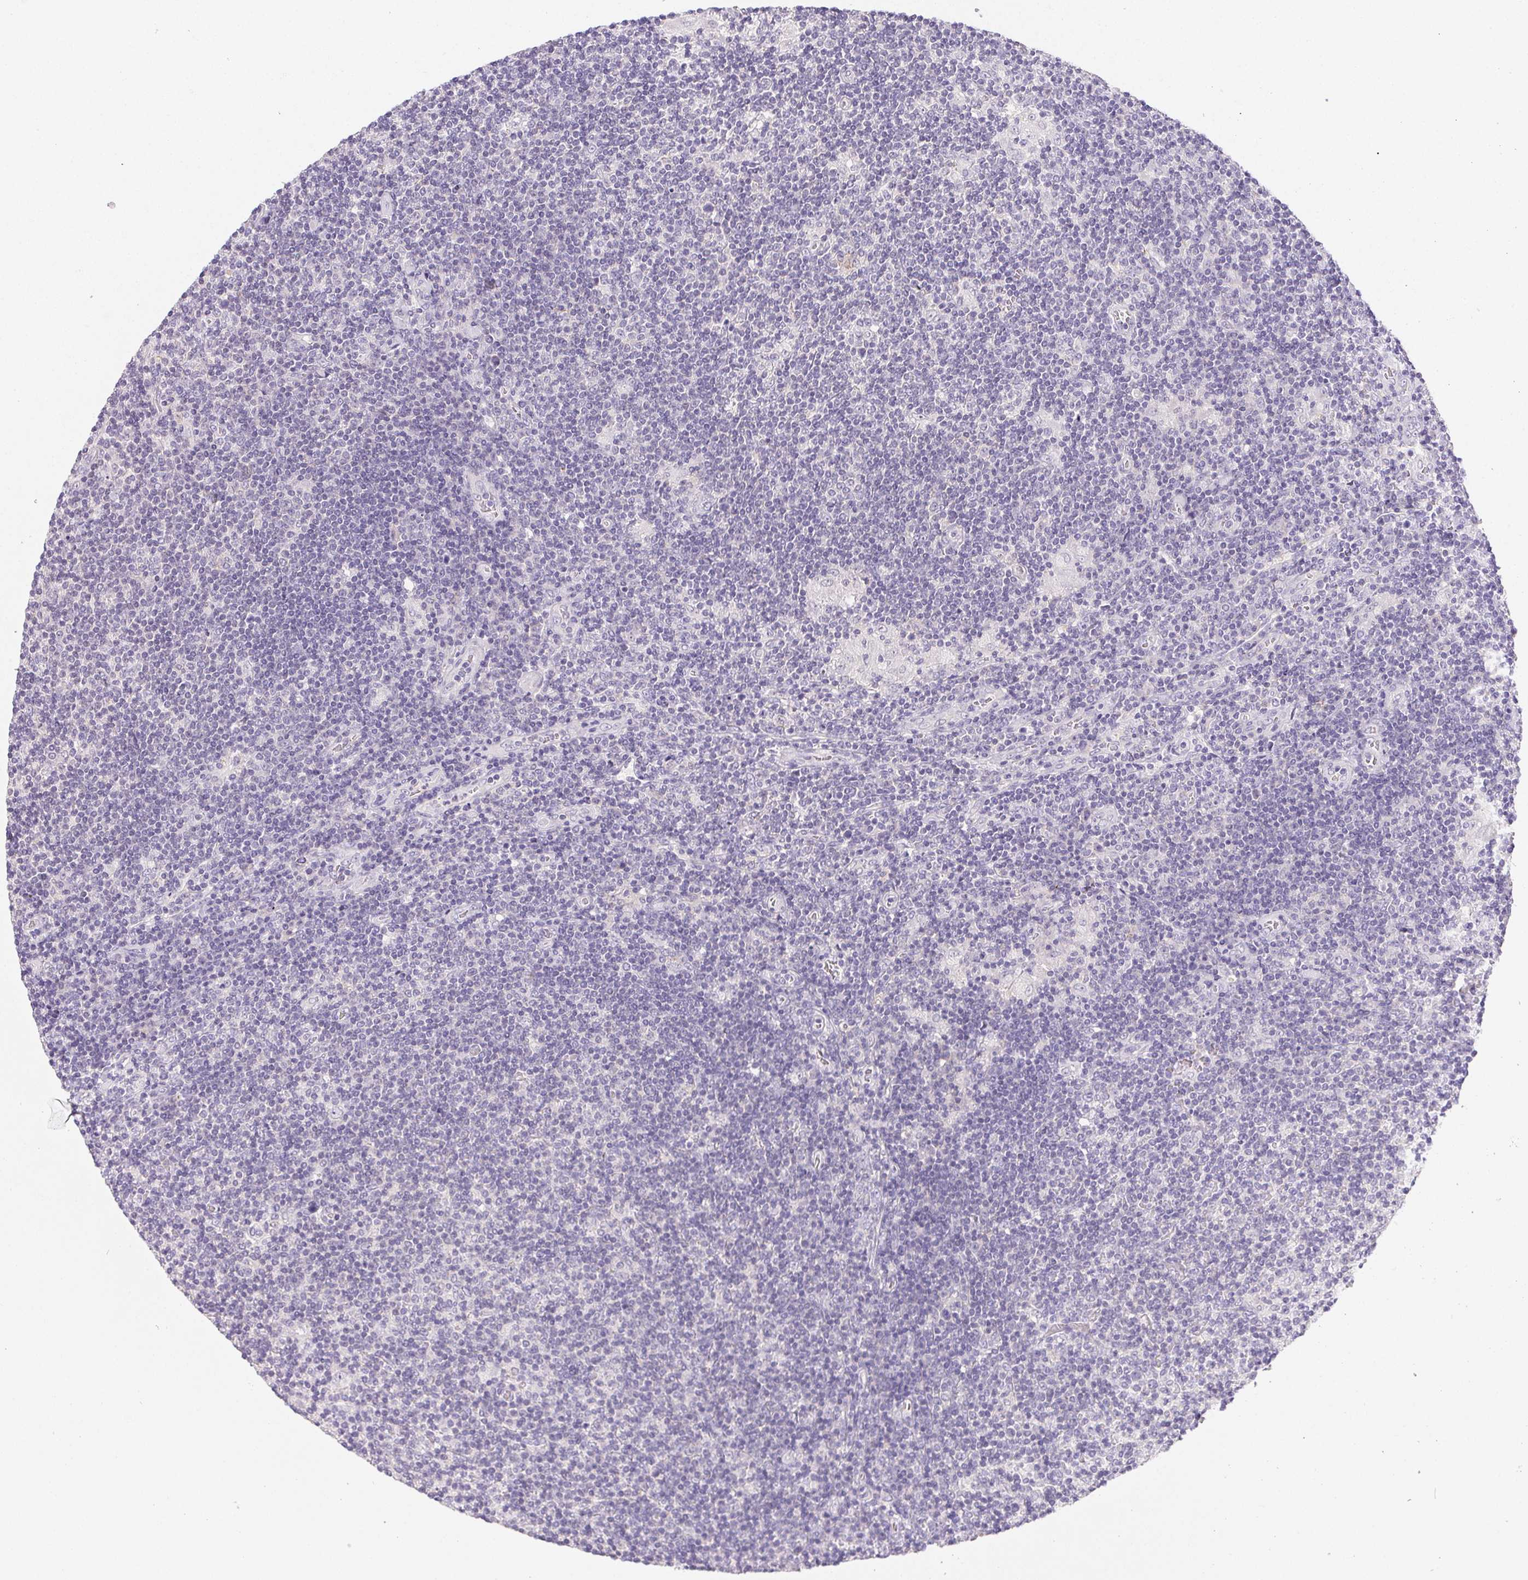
{"staining": {"intensity": "negative", "quantity": "none", "location": "none"}, "tissue": "lymphoma", "cell_type": "Tumor cells", "image_type": "cancer", "snomed": [{"axis": "morphology", "description": "Hodgkin's disease, NOS"}, {"axis": "topography", "description": "Lymph node"}], "caption": "Immunohistochemistry image of lymphoma stained for a protein (brown), which displays no positivity in tumor cells.", "gene": "SLC17A7", "patient": {"sex": "male", "age": 40}}